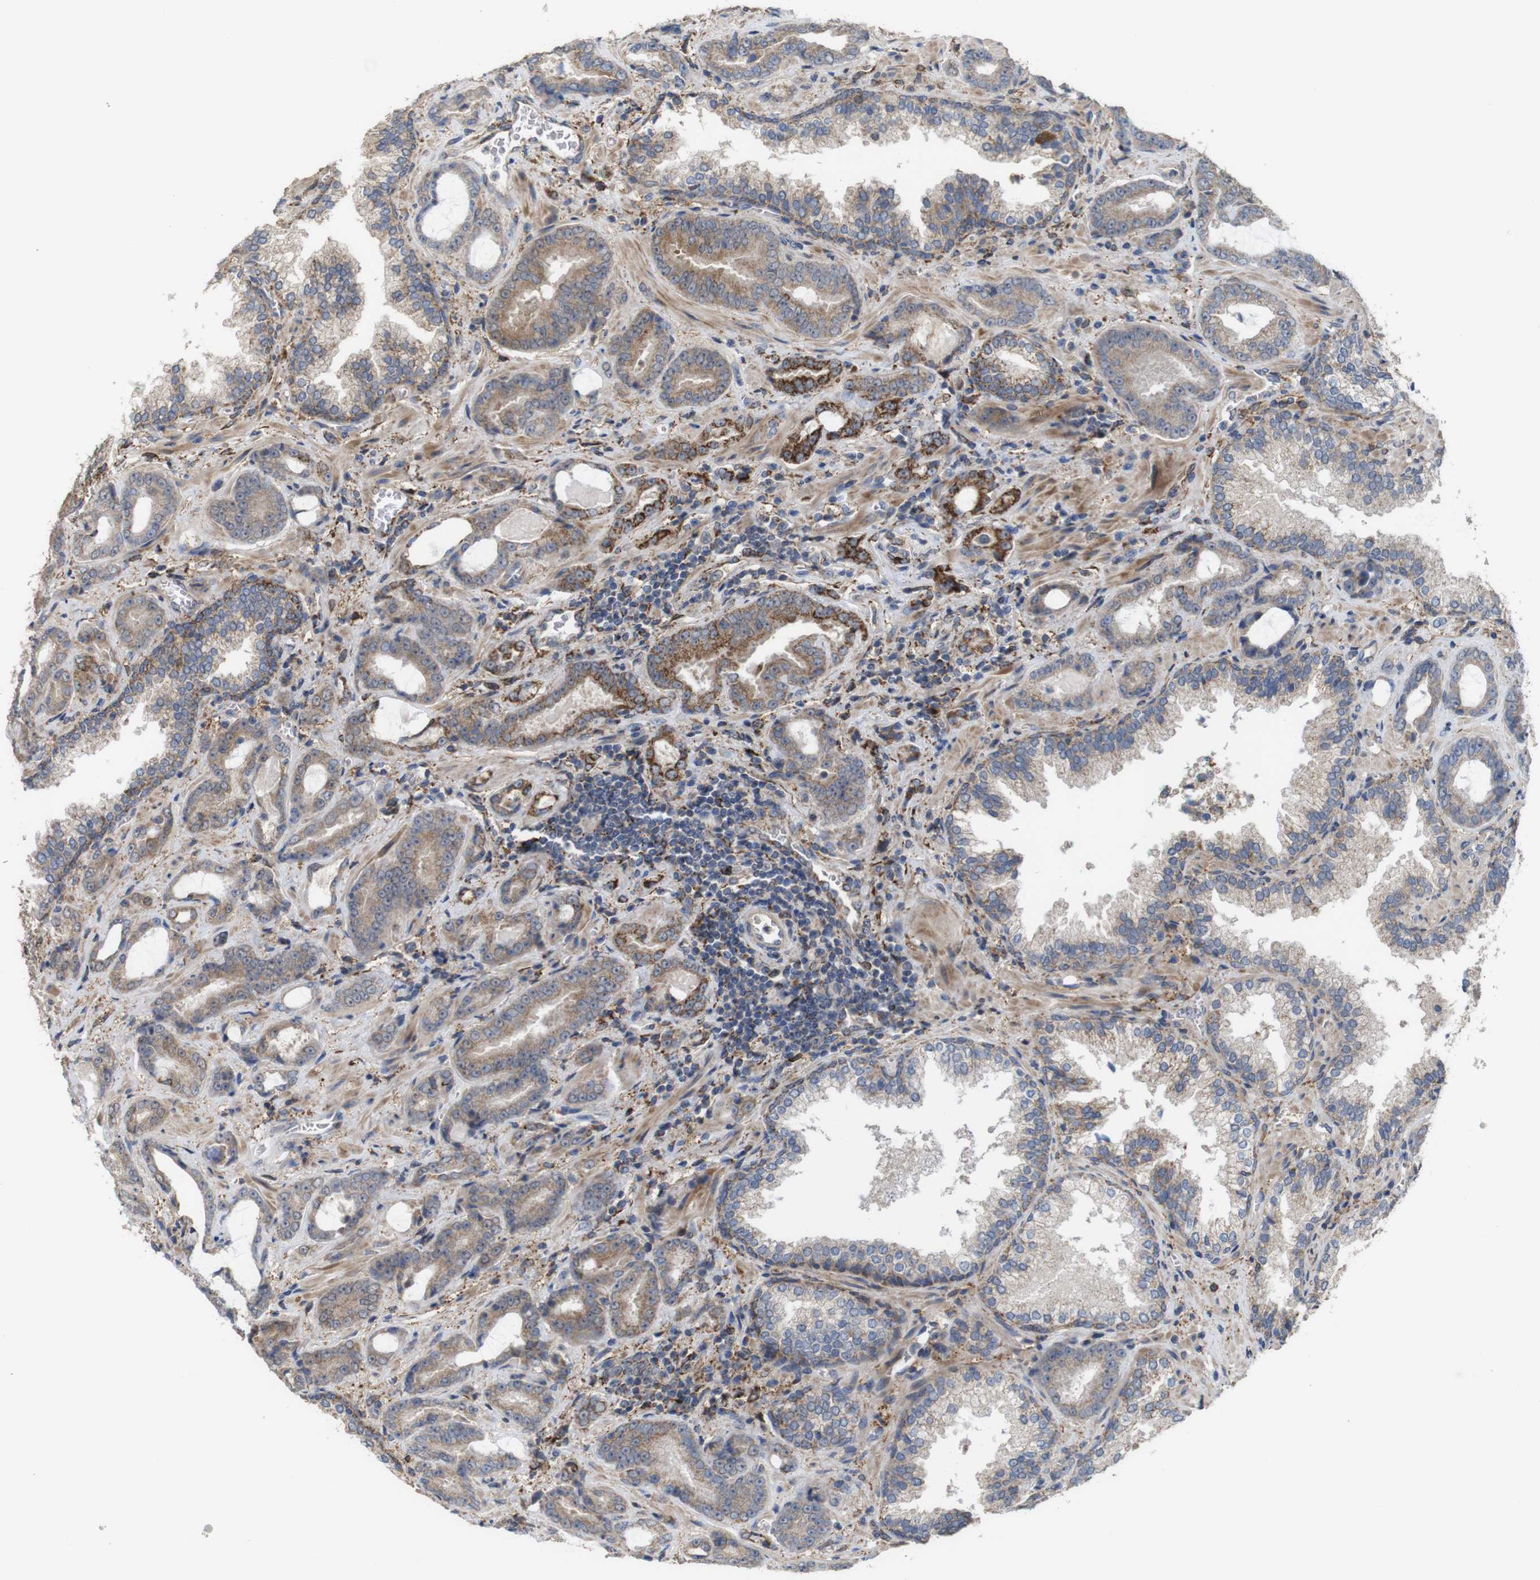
{"staining": {"intensity": "moderate", "quantity": ">75%", "location": "cytoplasmic/membranous"}, "tissue": "prostate cancer", "cell_type": "Tumor cells", "image_type": "cancer", "snomed": [{"axis": "morphology", "description": "Adenocarcinoma, Low grade"}, {"axis": "topography", "description": "Prostate"}], "caption": "A micrograph of human prostate cancer (adenocarcinoma (low-grade)) stained for a protein shows moderate cytoplasmic/membranous brown staining in tumor cells.", "gene": "PTPRR", "patient": {"sex": "male", "age": 60}}